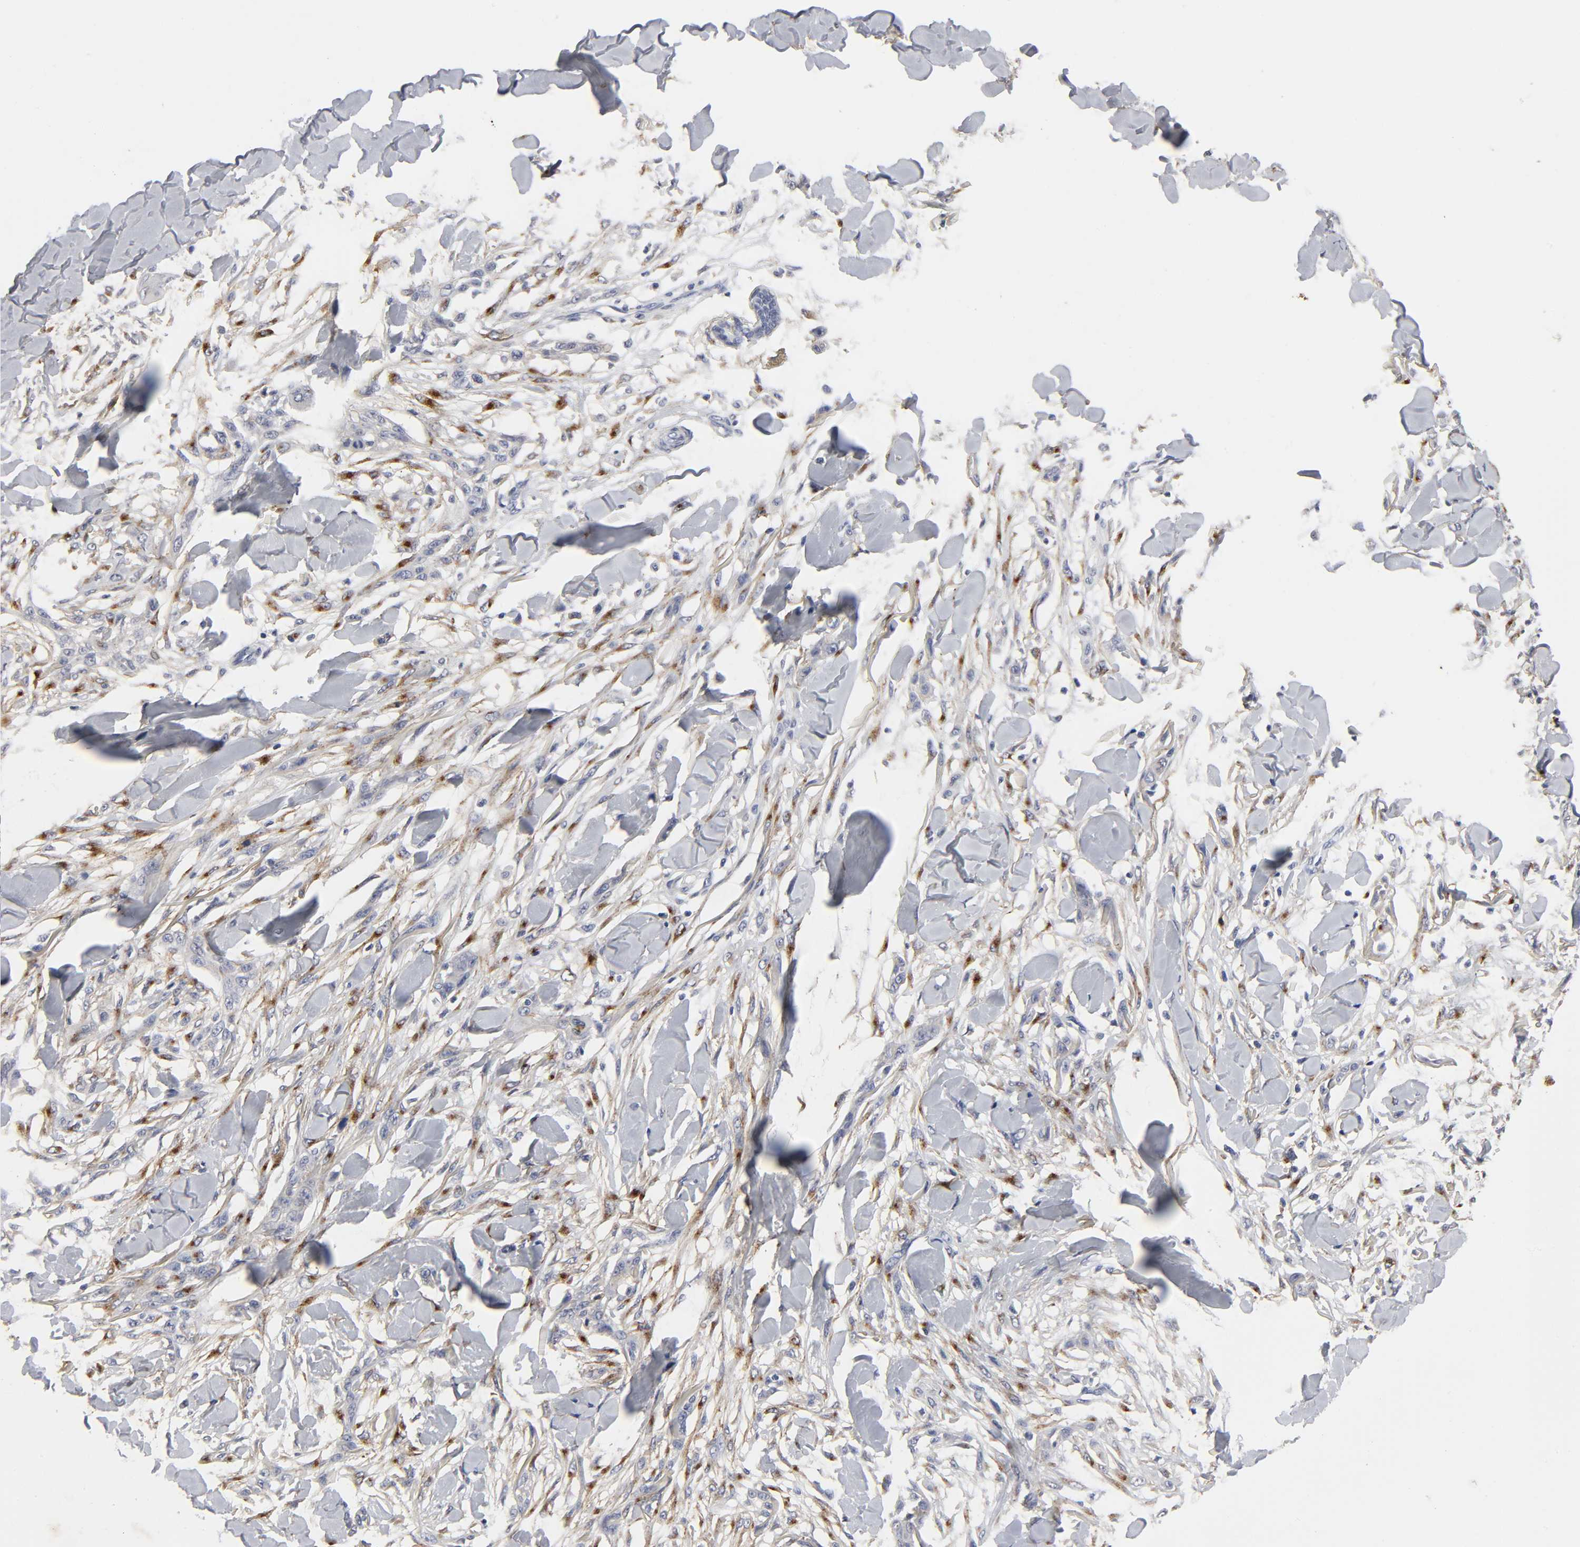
{"staining": {"intensity": "negative", "quantity": "none", "location": "none"}, "tissue": "skin cancer", "cell_type": "Tumor cells", "image_type": "cancer", "snomed": [{"axis": "morphology", "description": "Normal tissue, NOS"}, {"axis": "morphology", "description": "Squamous cell carcinoma, NOS"}, {"axis": "topography", "description": "Skin"}], "caption": "Immunohistochemistry histopathology image of neoplastic tissue: squamous cell carcinoma (skin) stained with DAB exhibits no significant protein positivity in tumor cells.", "gene": "LRP1", "patient": {"sex": "female", "age": 59}}